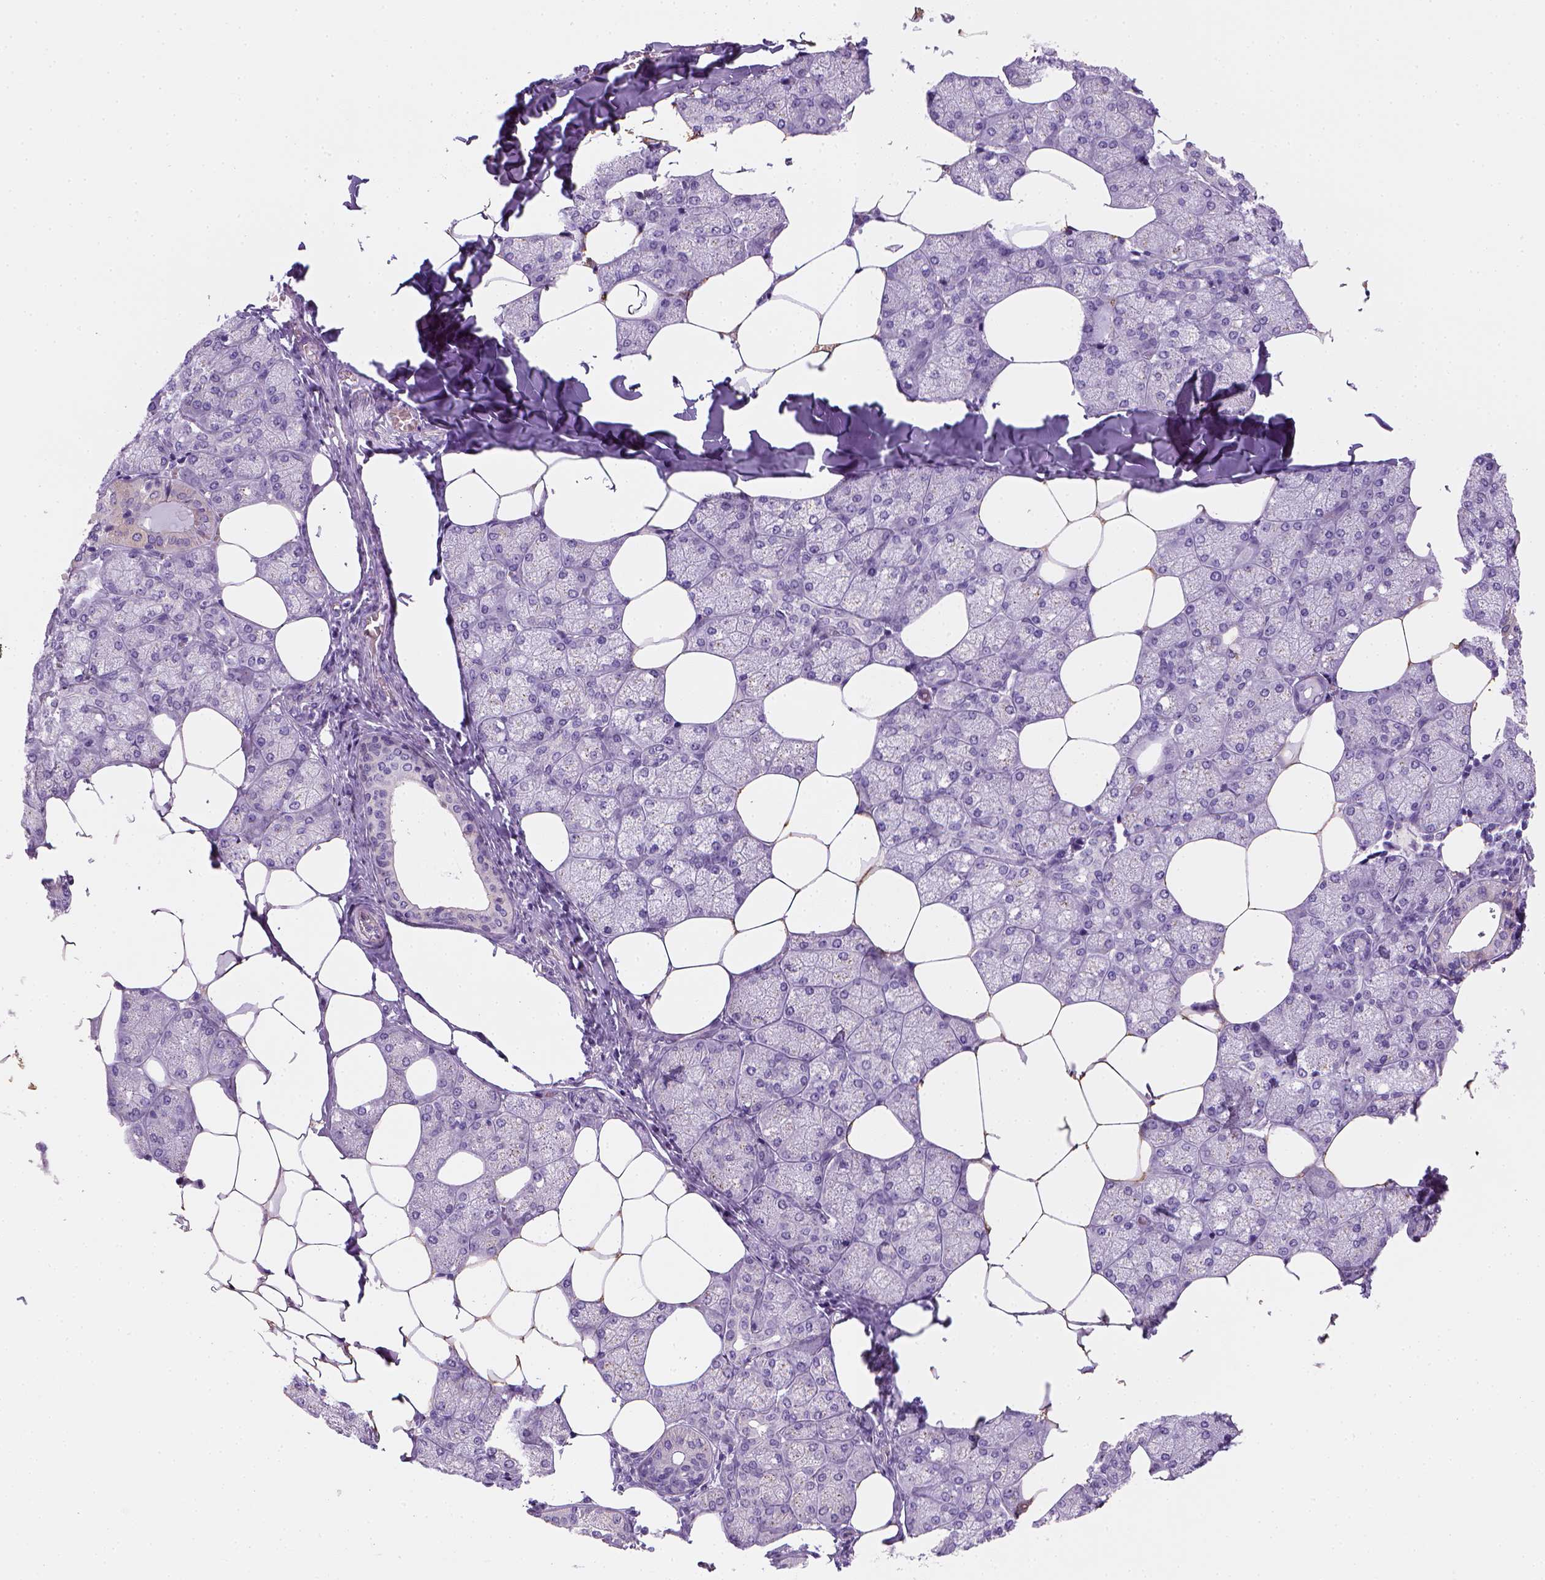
{"staining": {"intensity": "negative", "quantity": "none", "location": "none"}, "tissue": "salivary gland", "cell_type": "Glandular cells", "image_type": "normal", "snomed": [{"axis": "morphology", "description": "Normal tissue, NOS"}, {"axis": "topography", "description": "Salivary gland"}], "caption": "Histopathology image shows no protein expression in glandular cells of unremarkable salivary gland.", "gene": "CES2", "patient": {"sex": "female", "age": 43}}